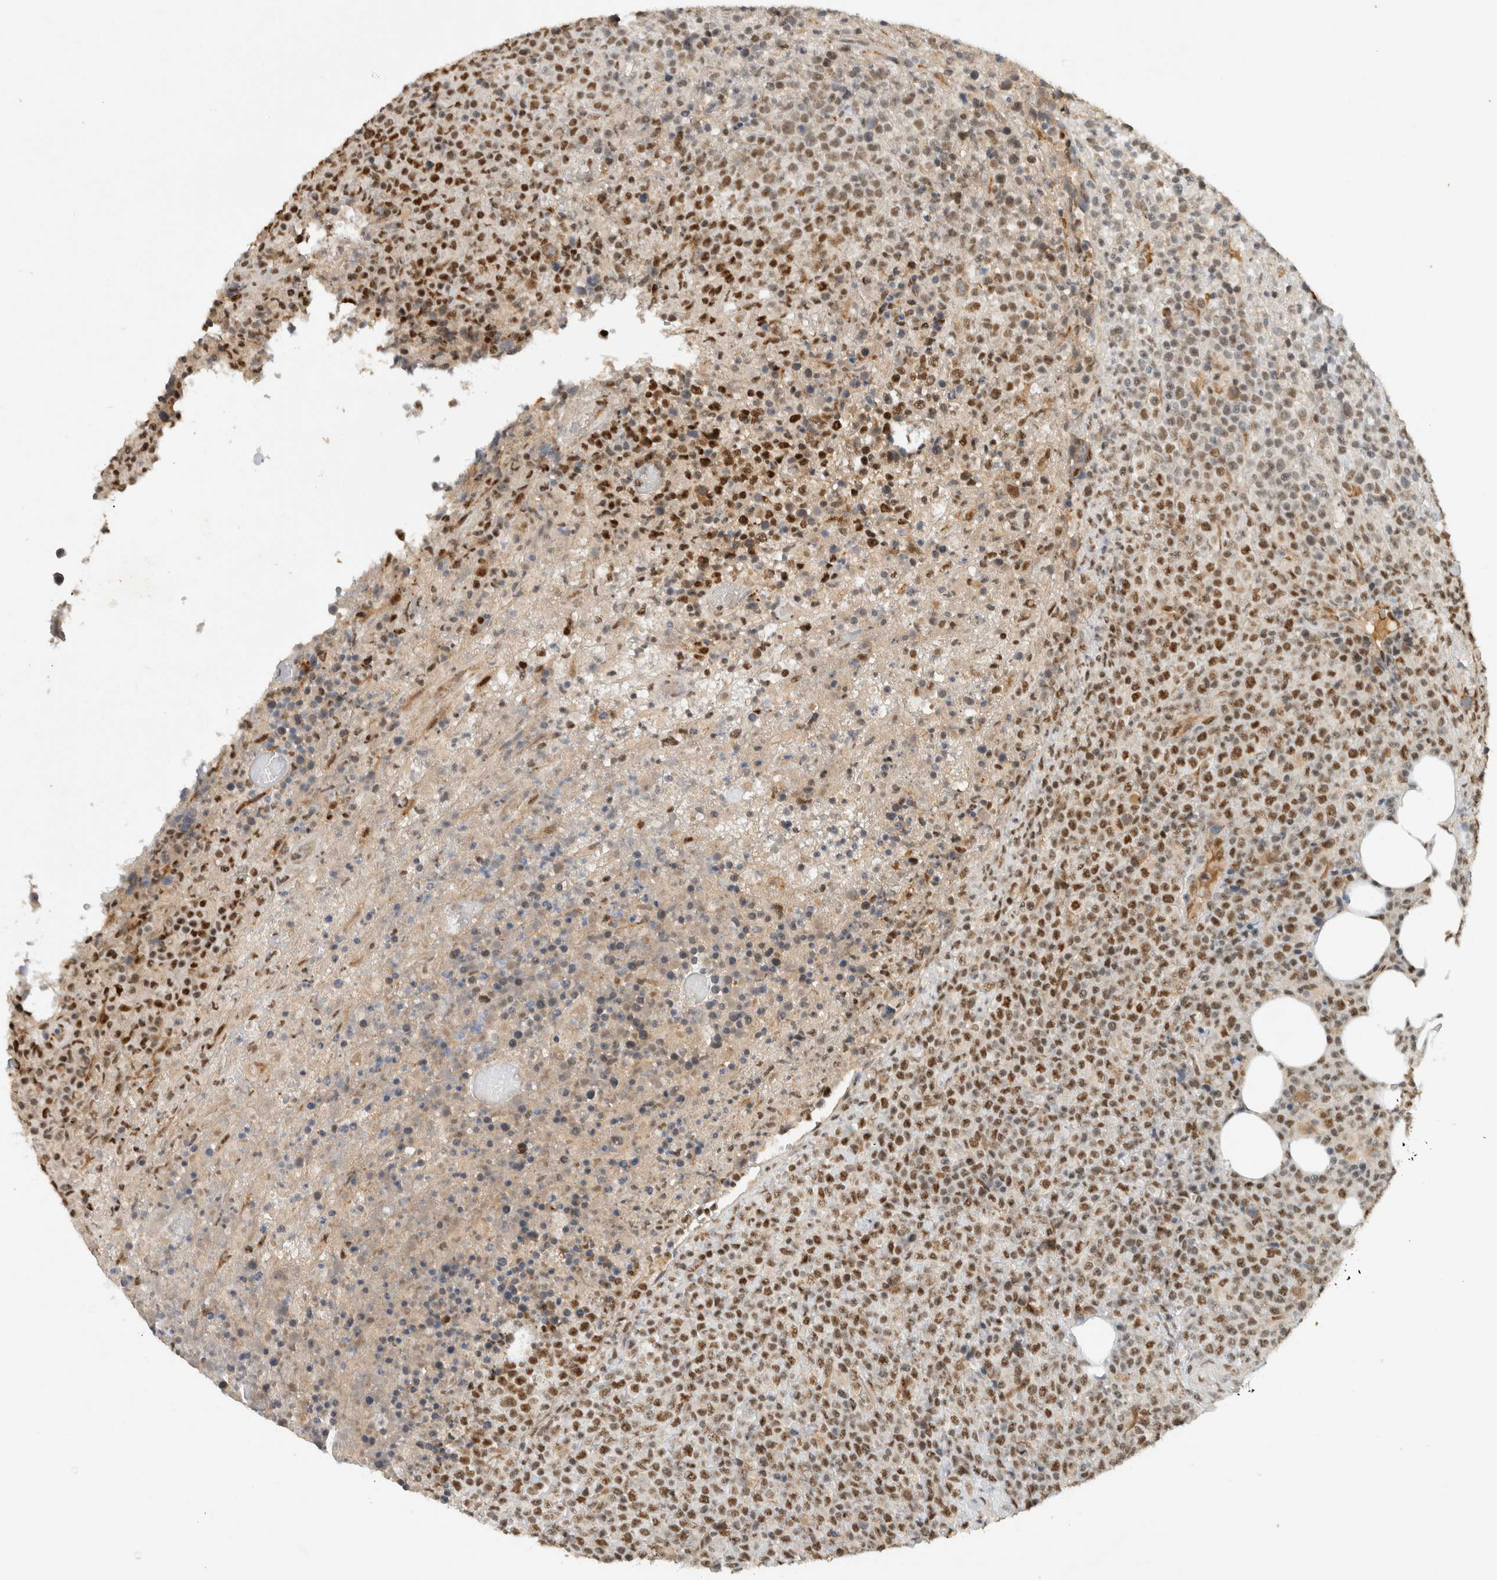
{"staining": {"intensity": "strong", "quantity": "25%-75%", "location": "nuclear"}, "tissue": "lymphoma", "cell_type": "Tumor cells", "image_type": "cancer", "snomed": [{"axis": "morphology", "description": "Malignant lymphoma, non-Hodgkin's type, High grade"}, {"axis": "topography", "description": "Lymph node"}], "caption": "This is an image of immunohistochemistry staining of lymphoma, which shows strong positivity in the nuclear of tumor cells.", "gene": "DDX42", "patient": {"sex": "male", "age": 13}}